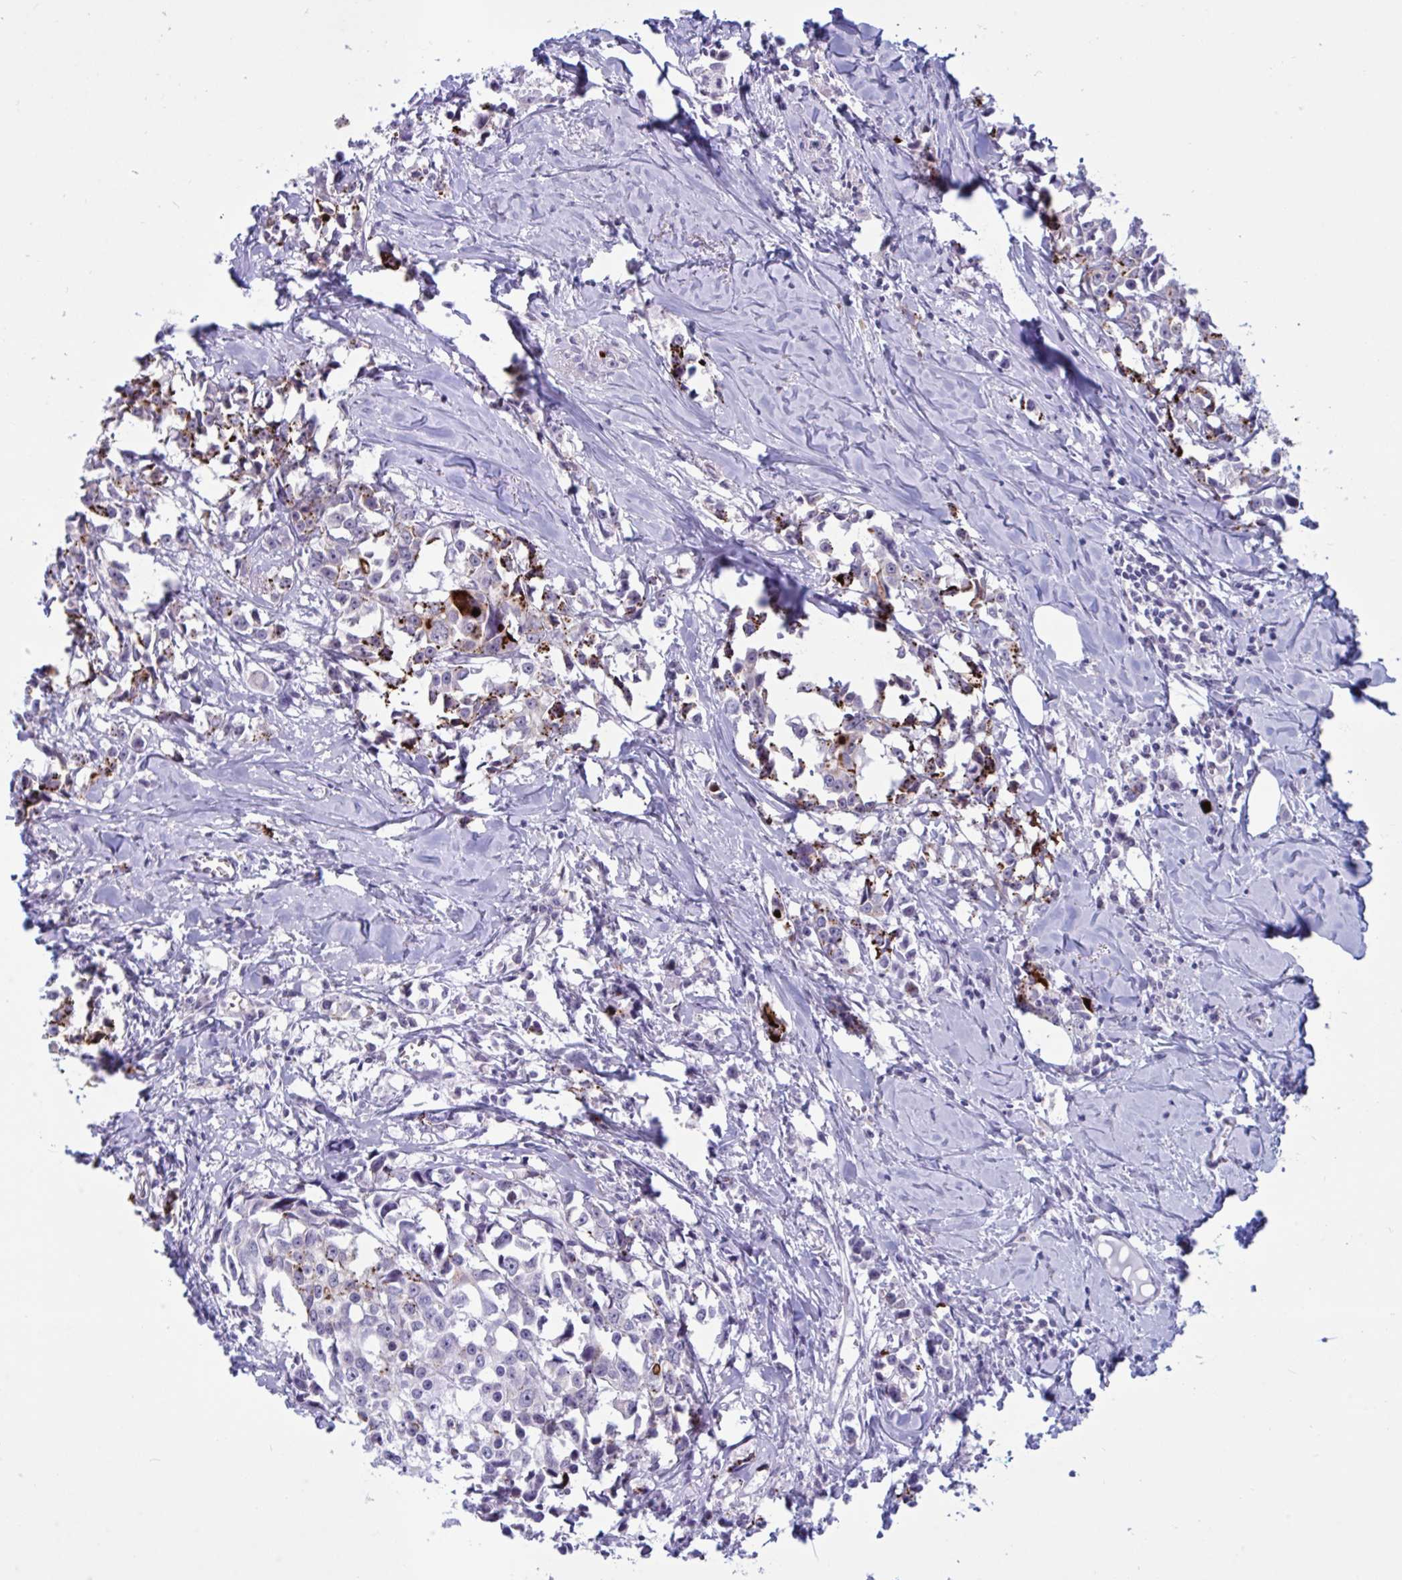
{"staining": {"intensity": "moderate", "quantity": "<25%", "location": "cytoplasmic/membranous"}, "tissue": "breast cancer", "cell_type": "Tumor cells", "image_type": "cancer", "snomed": [{"axis": "morphology", "description": "Duct carcinoma"}, {"axis": "topography", "description": "Breast"}], "caption": "Breast infiltrating ductal carcinoma stained with DAB (3,3'-diaminobenzidine) immunohistochemistry (IHC) demonstrates low levels of moderate cytoplasmic/membranous staining in about <25% of tumor cells.", "gene": "DOCK11", "patient": {"sex": "female", "age": 80}}